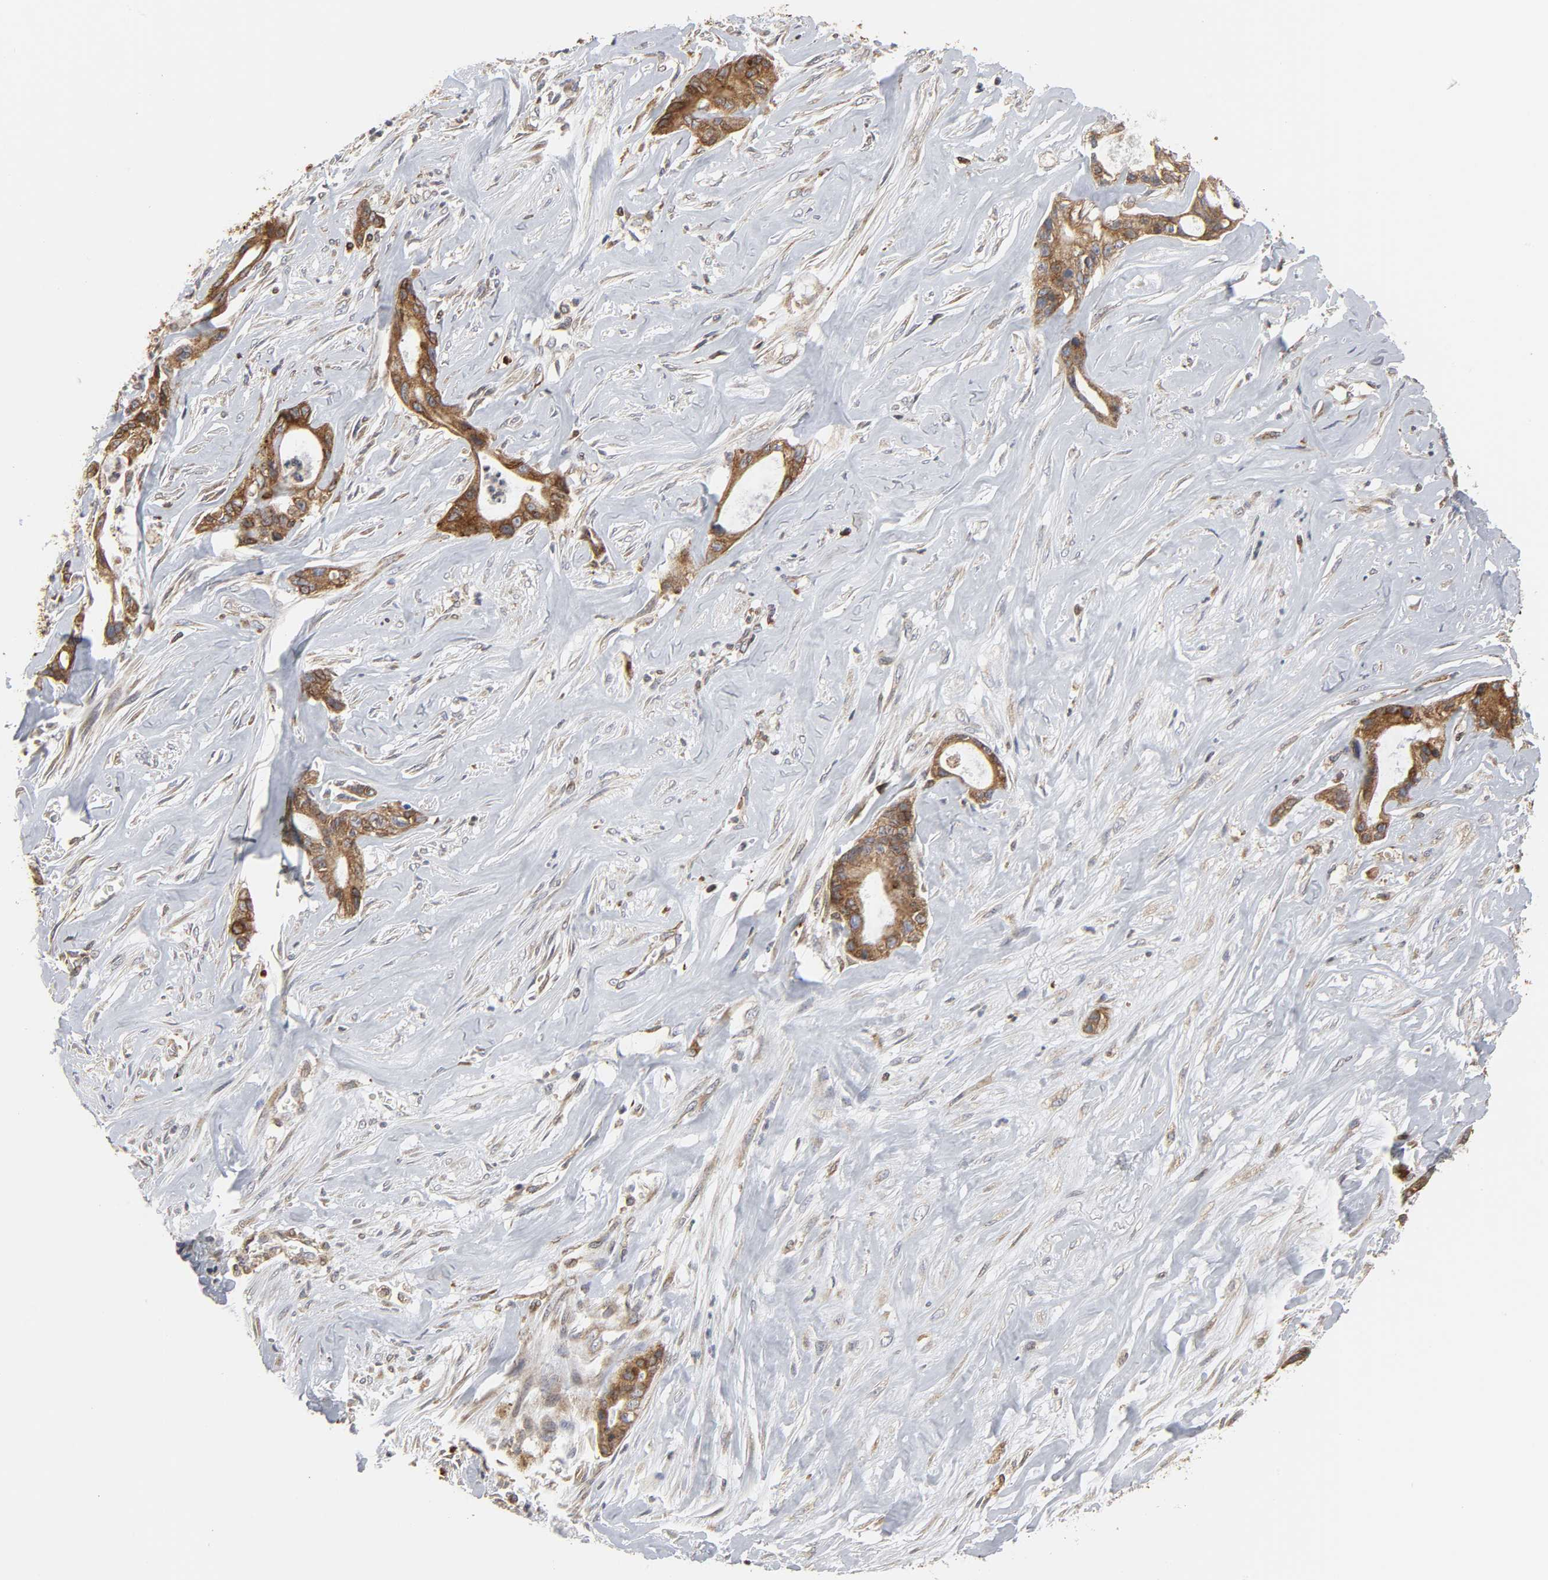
{"staining": {"intensity": "strong", "quantity": ">75%", "location": "cytoplasmic/membranous"}, "tissue": "liver cancer", "cell_type": "Tumor cells", "image_type": "cancer", "snomed": [{"axis": "morphology", "description": "Cholangiocarcinoma"}, {"axis": "topography", "description": "Liver"}], "caption": "Strong cytoplasmic/membranous staining for a protein is seen in about >75% of tumor cells of liver cholangiocarcinoma using immunohistochemistry (IHC).", "gene": "POR", "patient": {"sex": "female", "age": 55}}